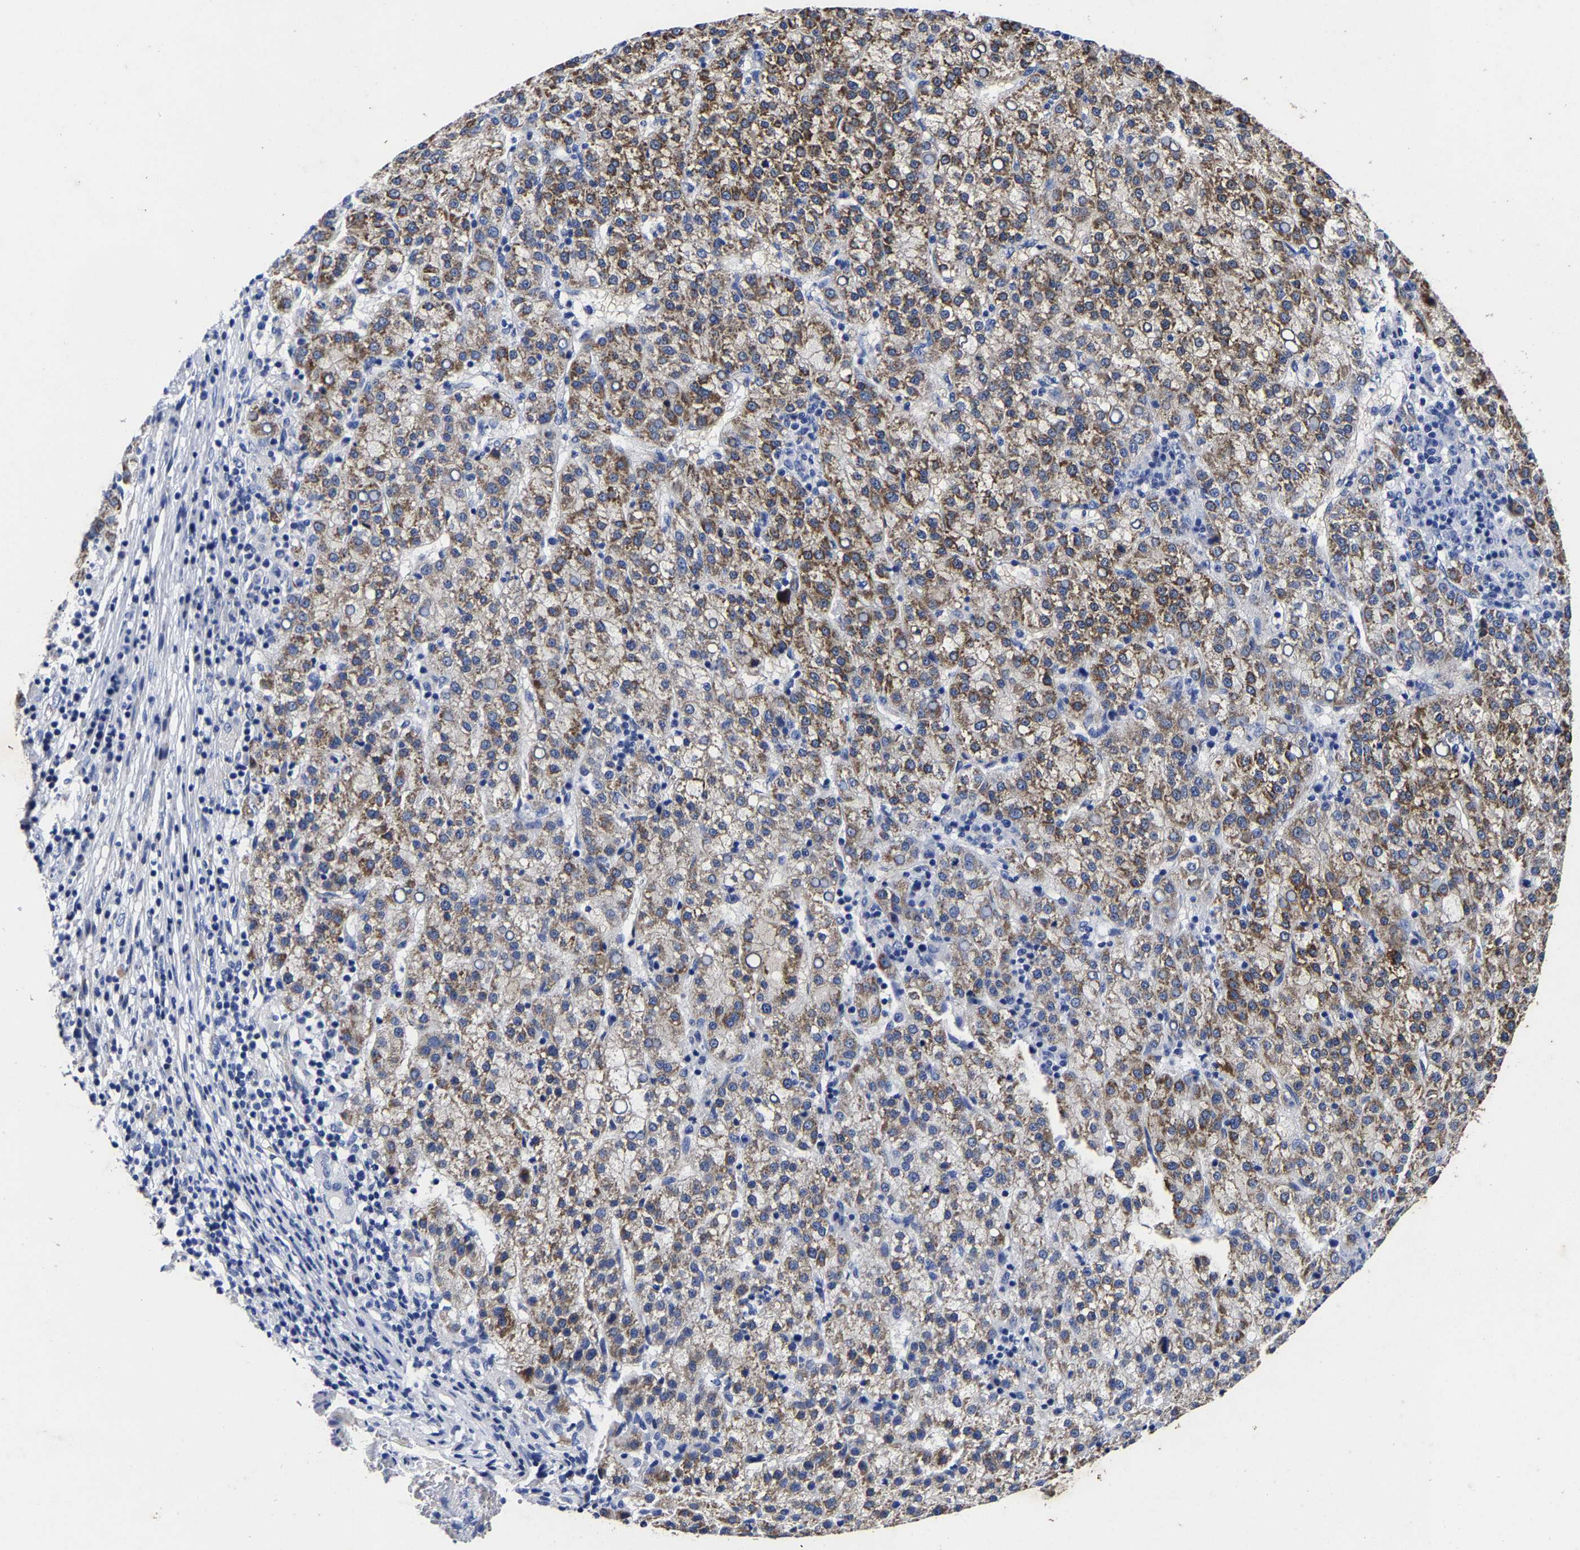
{"staining": {"intensity": "moderate", "quantity": ">75%", "location": "cytoplasmic/membranous"}, "tissue": "liver cancer", "cell_type": "Tumor cells", "image_type": "cancer", "snomed": [{"axis": "morphology", "description": "Carcinoma, Hepatocellular, NOS"}, {"axis": "topography", "description": "Liver"}], "caption": "A brown stain labels moderate cytoplasmic/membranous expression of a protein in human liver hepatocellular carcinoma tumor cells.", "gene": "AASS", "patient": {"sex": "female", "age": 58}}